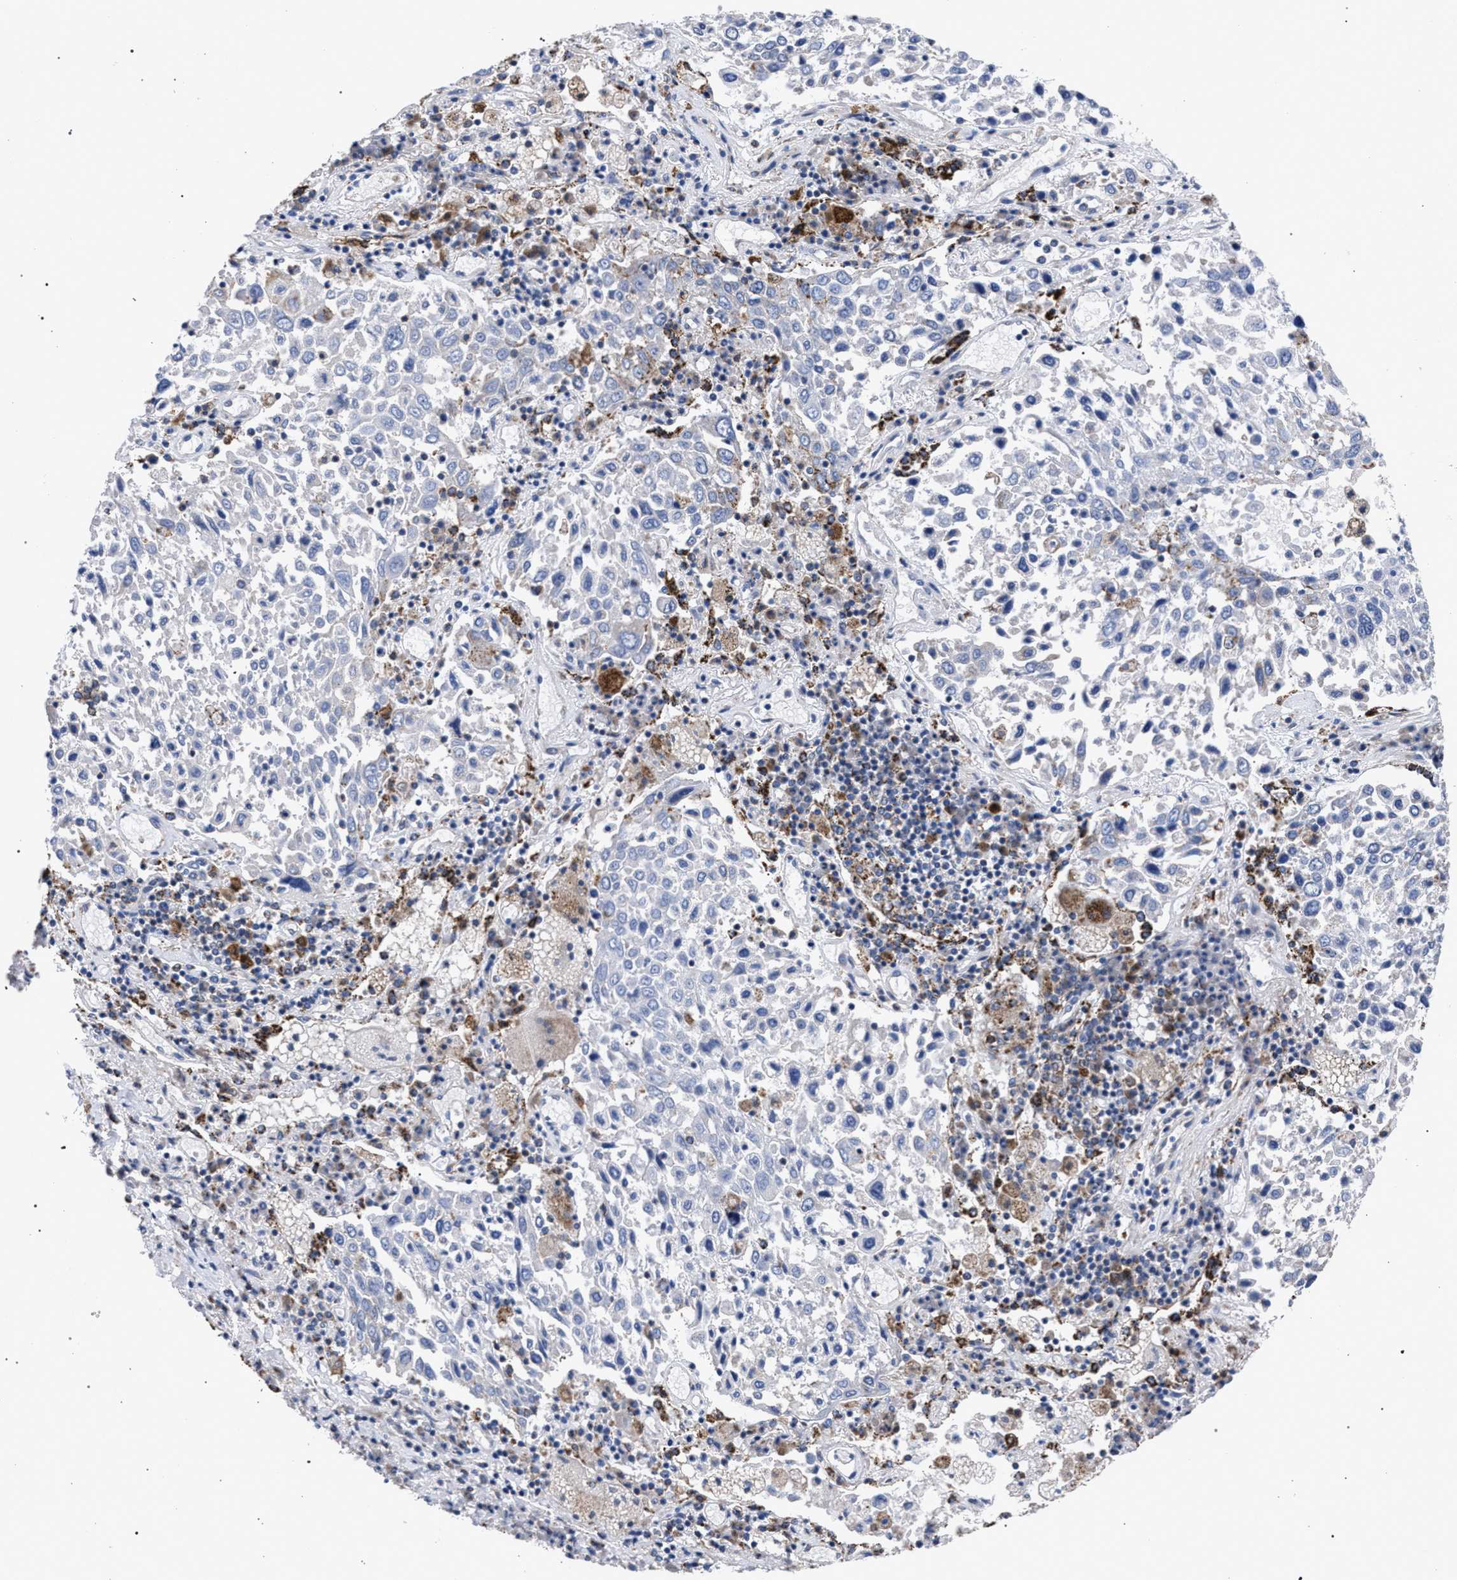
{"staining": {"intensity": "negative", "quantity": "none", "location": "none"}, "tissue": "lung cancer", "cell_type": "Tumor cells", "image_type": "cancer", "snomed": [{"axis": "morphology", "description": "Squamous cell carcinoma, NOS"}, {"axis": "topography", "description": "Lung"}], "caption": "Protein analysis of lung cancer exhibits no significant positivity in tumor cells. (Brightfield microscopy of DAB immunohistochemistry at high magnification).", "gene": "ACADS", "patient": {"sex": "male", "age": 65}}